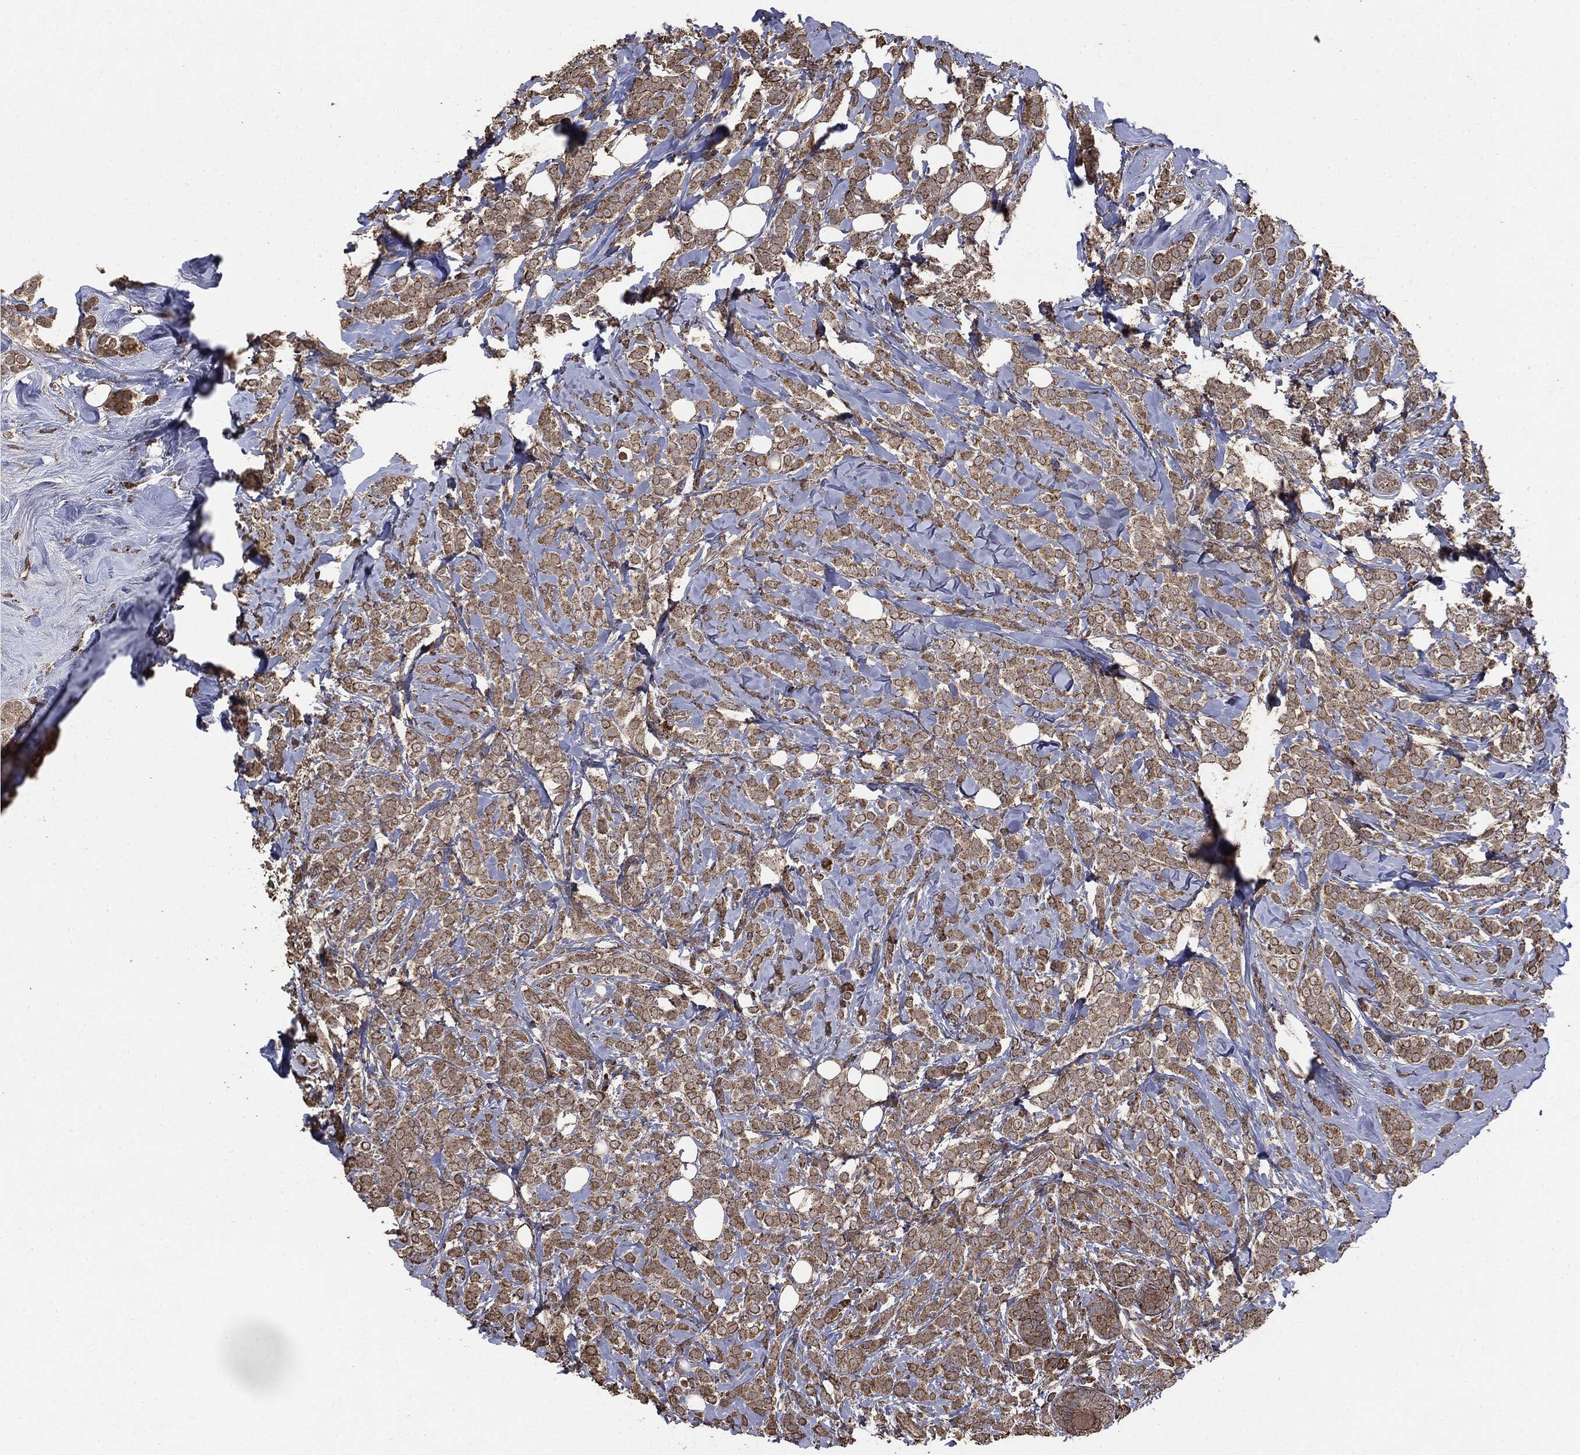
{"staining": {"intensity": "moderate", "quantity": ">75%", "location": "cytoplasmic/membranous"}, "tissue": "breast cancer", "cell_type": "Tumor cells", "image_type": "cancer", "snomed": [{"axis": "morphology", "description": "Lobular carcinoma"}, {"axis": "topography", "description": "Breast"}], "caption": "Brown immunohistochemical staining in human lobular carcinoma (breast) demonstrates moderate cytoplasmic/membranous staining in about >75% of tumor cells.", "gene": "MTOR", "patient": {"sex": "female", "age": 49}}